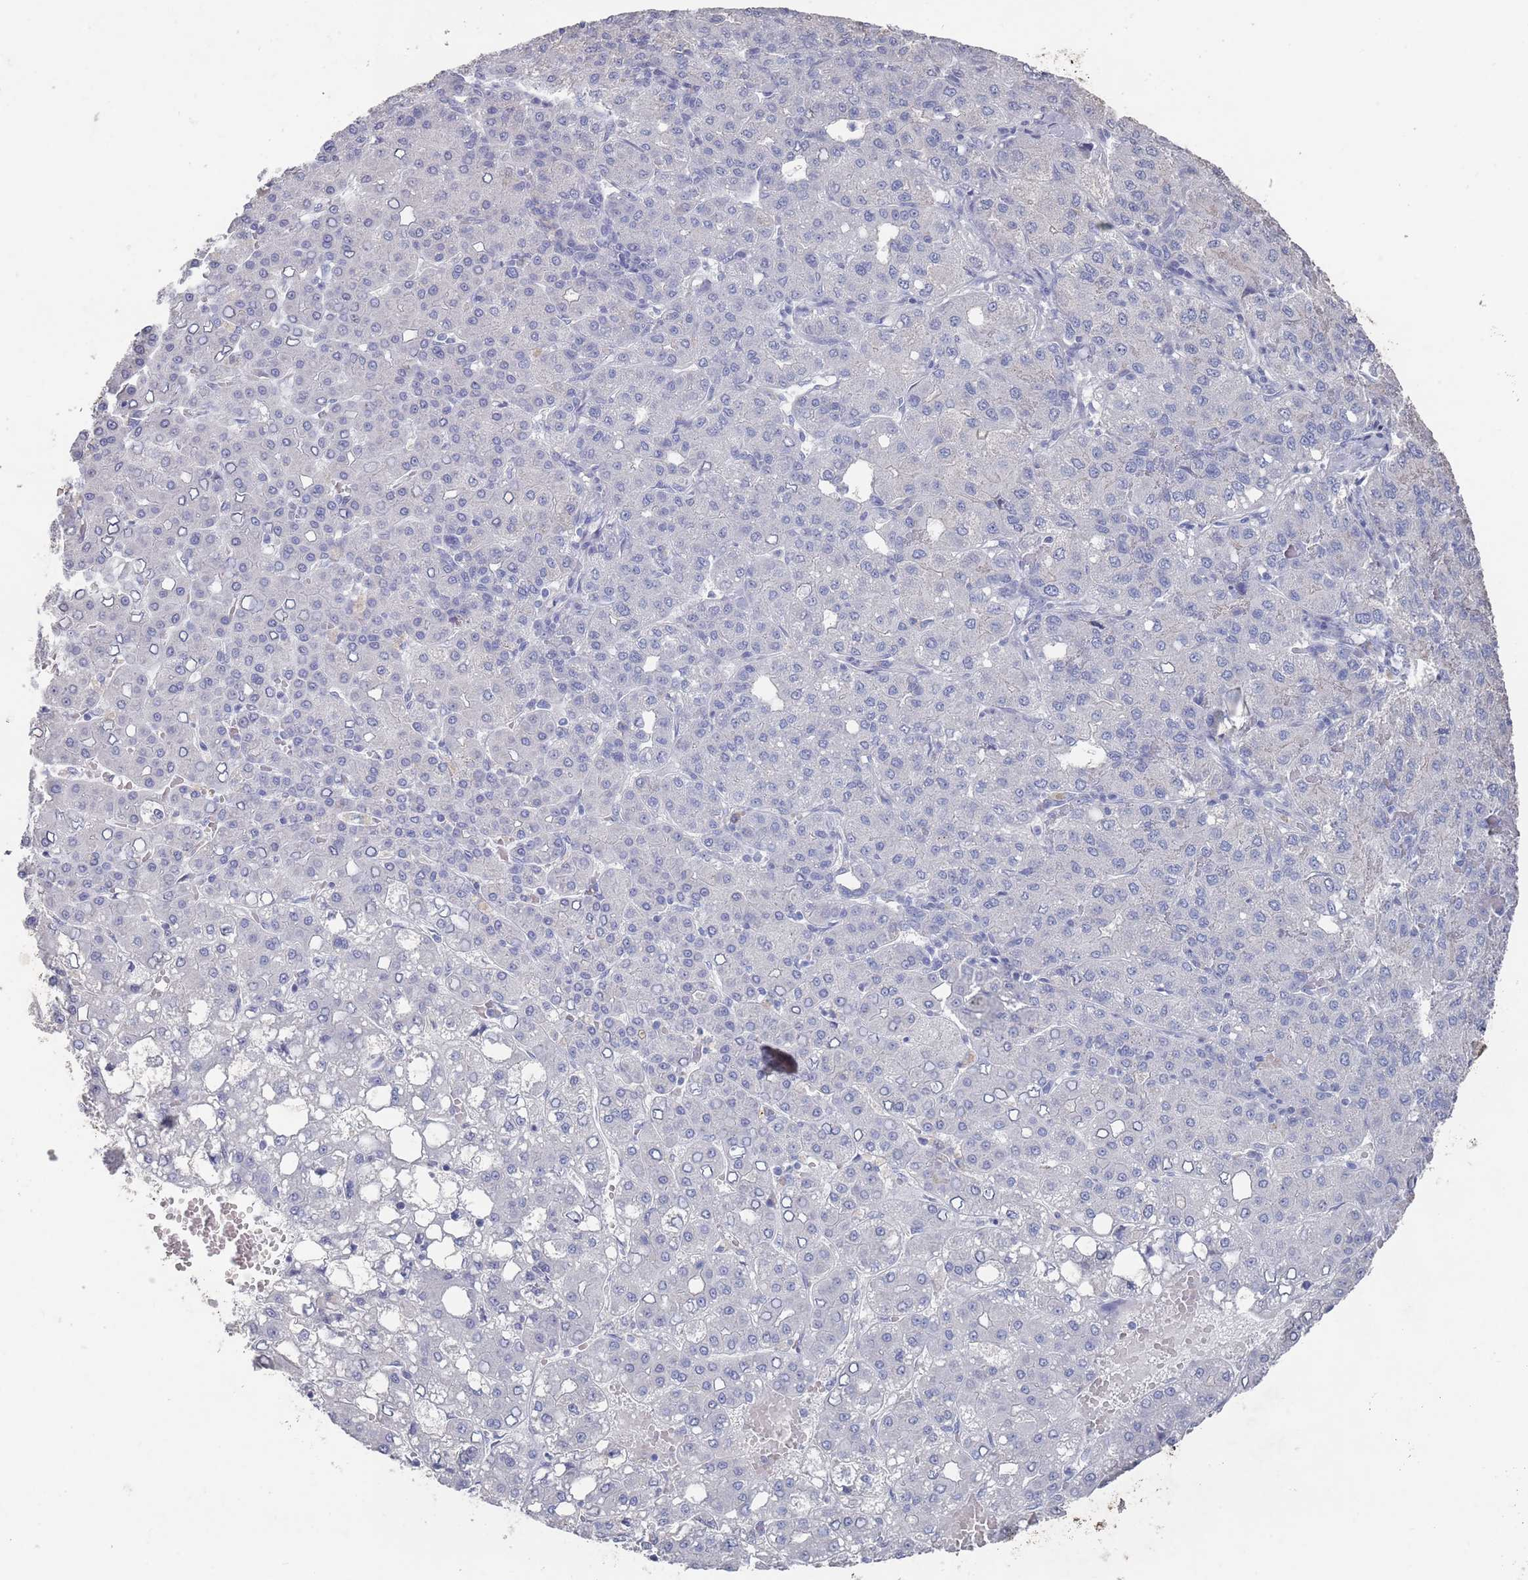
{"staining": {"intensity": "negative", "quantity": "none", "location": "none"}, "tissue": "liver cancer", "cell_type": "Tumor cells", "image_type": "cancer", "snomed": [{"axis": "morphology", "description": "Carcinoma, Hepatocellular, NOS"}, {"axis": "topography", "description": "Liver"}], "caption": "Tumor cells are negative for brown protein staining in hepatocellular carcinoma (liver).", "gene": "PROM2", "patient": {"sex": "male", "age": 65}}